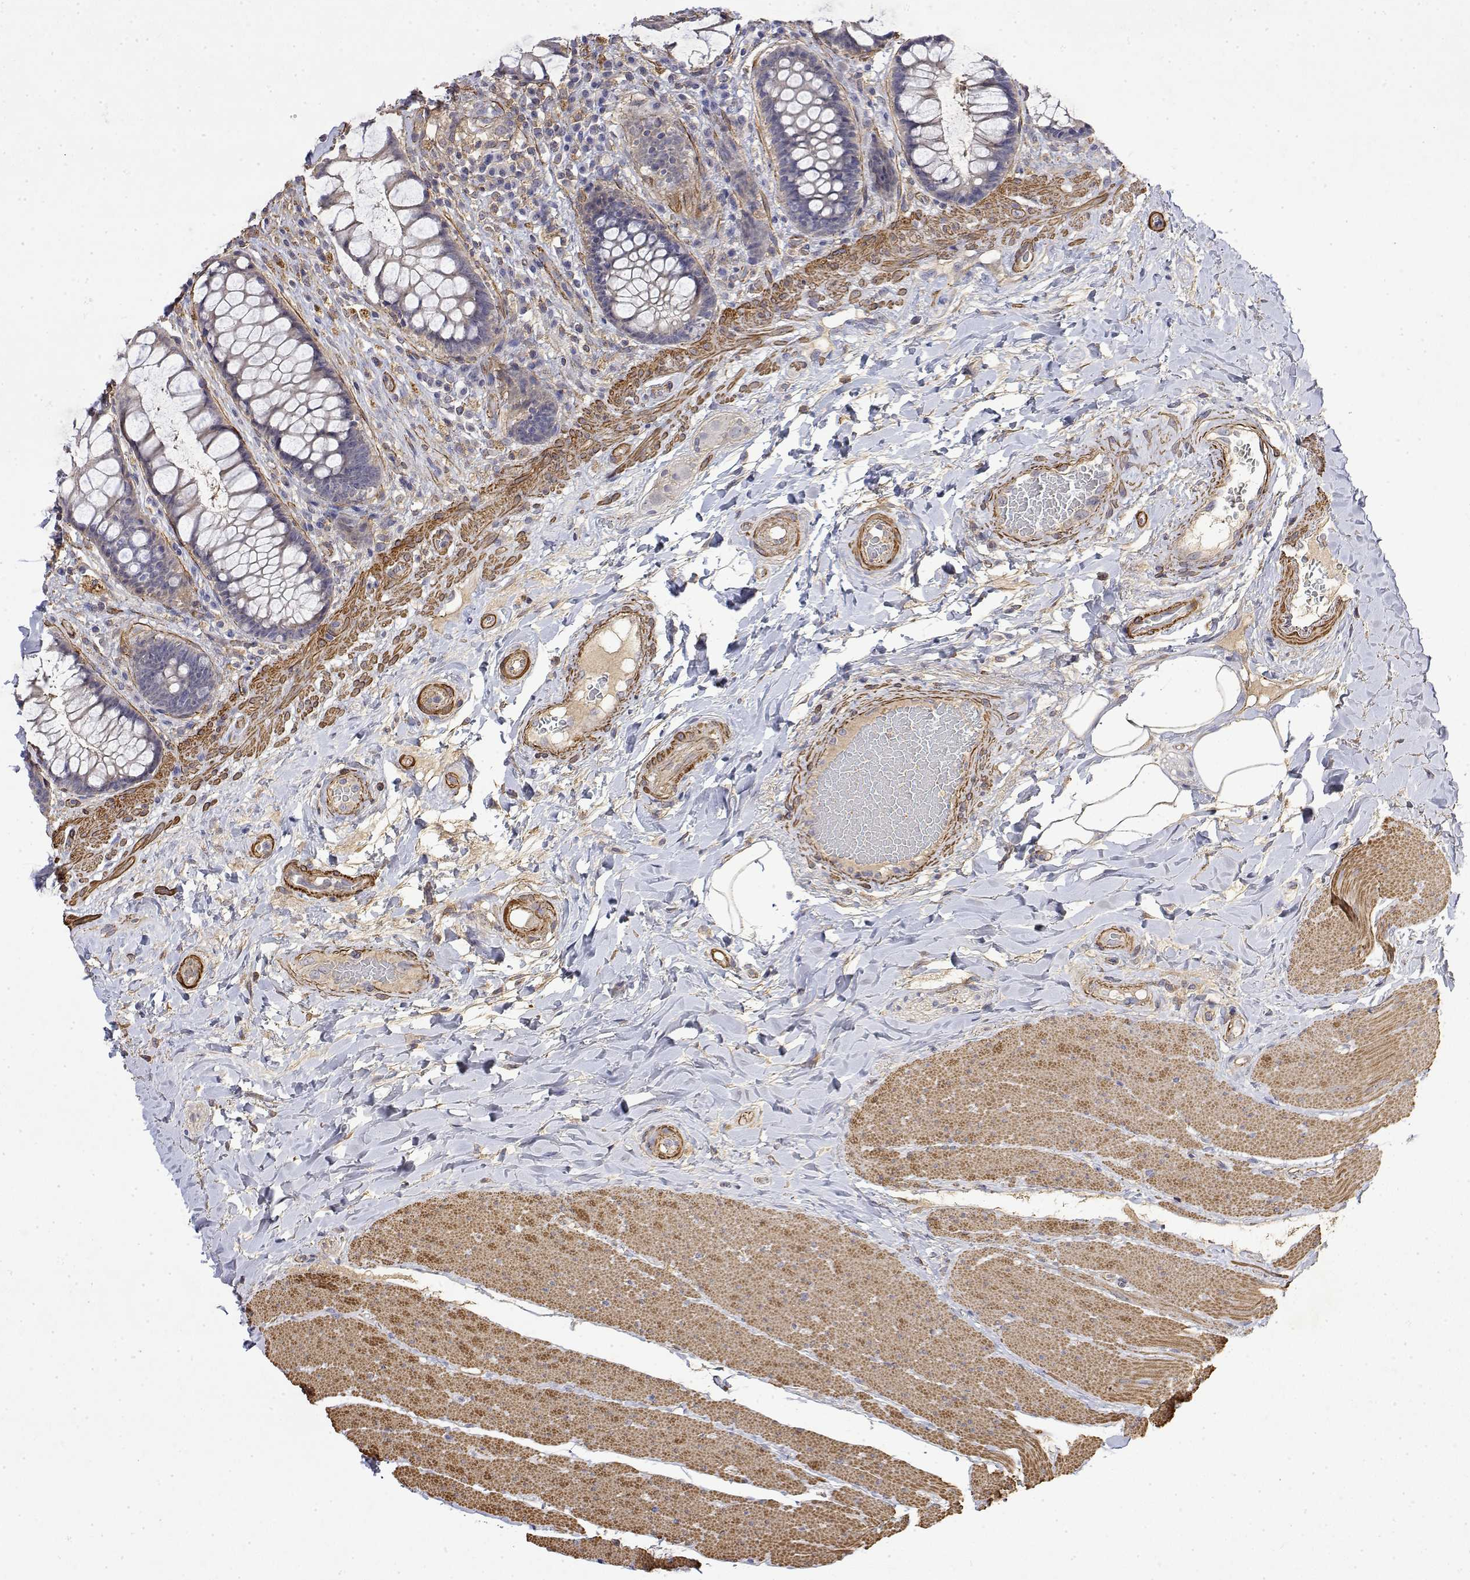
{"staining": {"intensity": "negative", "quantity": "none", "location": "none"}, "tissue": "rectum", "cell_type": "Glandular cells", "image_type": "normal", "snomed": [{"axis": "morphology", "description": "Normal tissue, NOS"}, {"axis": "topography", "description": "Rectum"}], "caption": "The photomicrograph displays no staining of glandular cells in benign rectum. (DAB immunohistochemistry with hematoxylin counter stain).", "gene": "SOWAHD", "patient": {"sex": "female", "age": 58}}